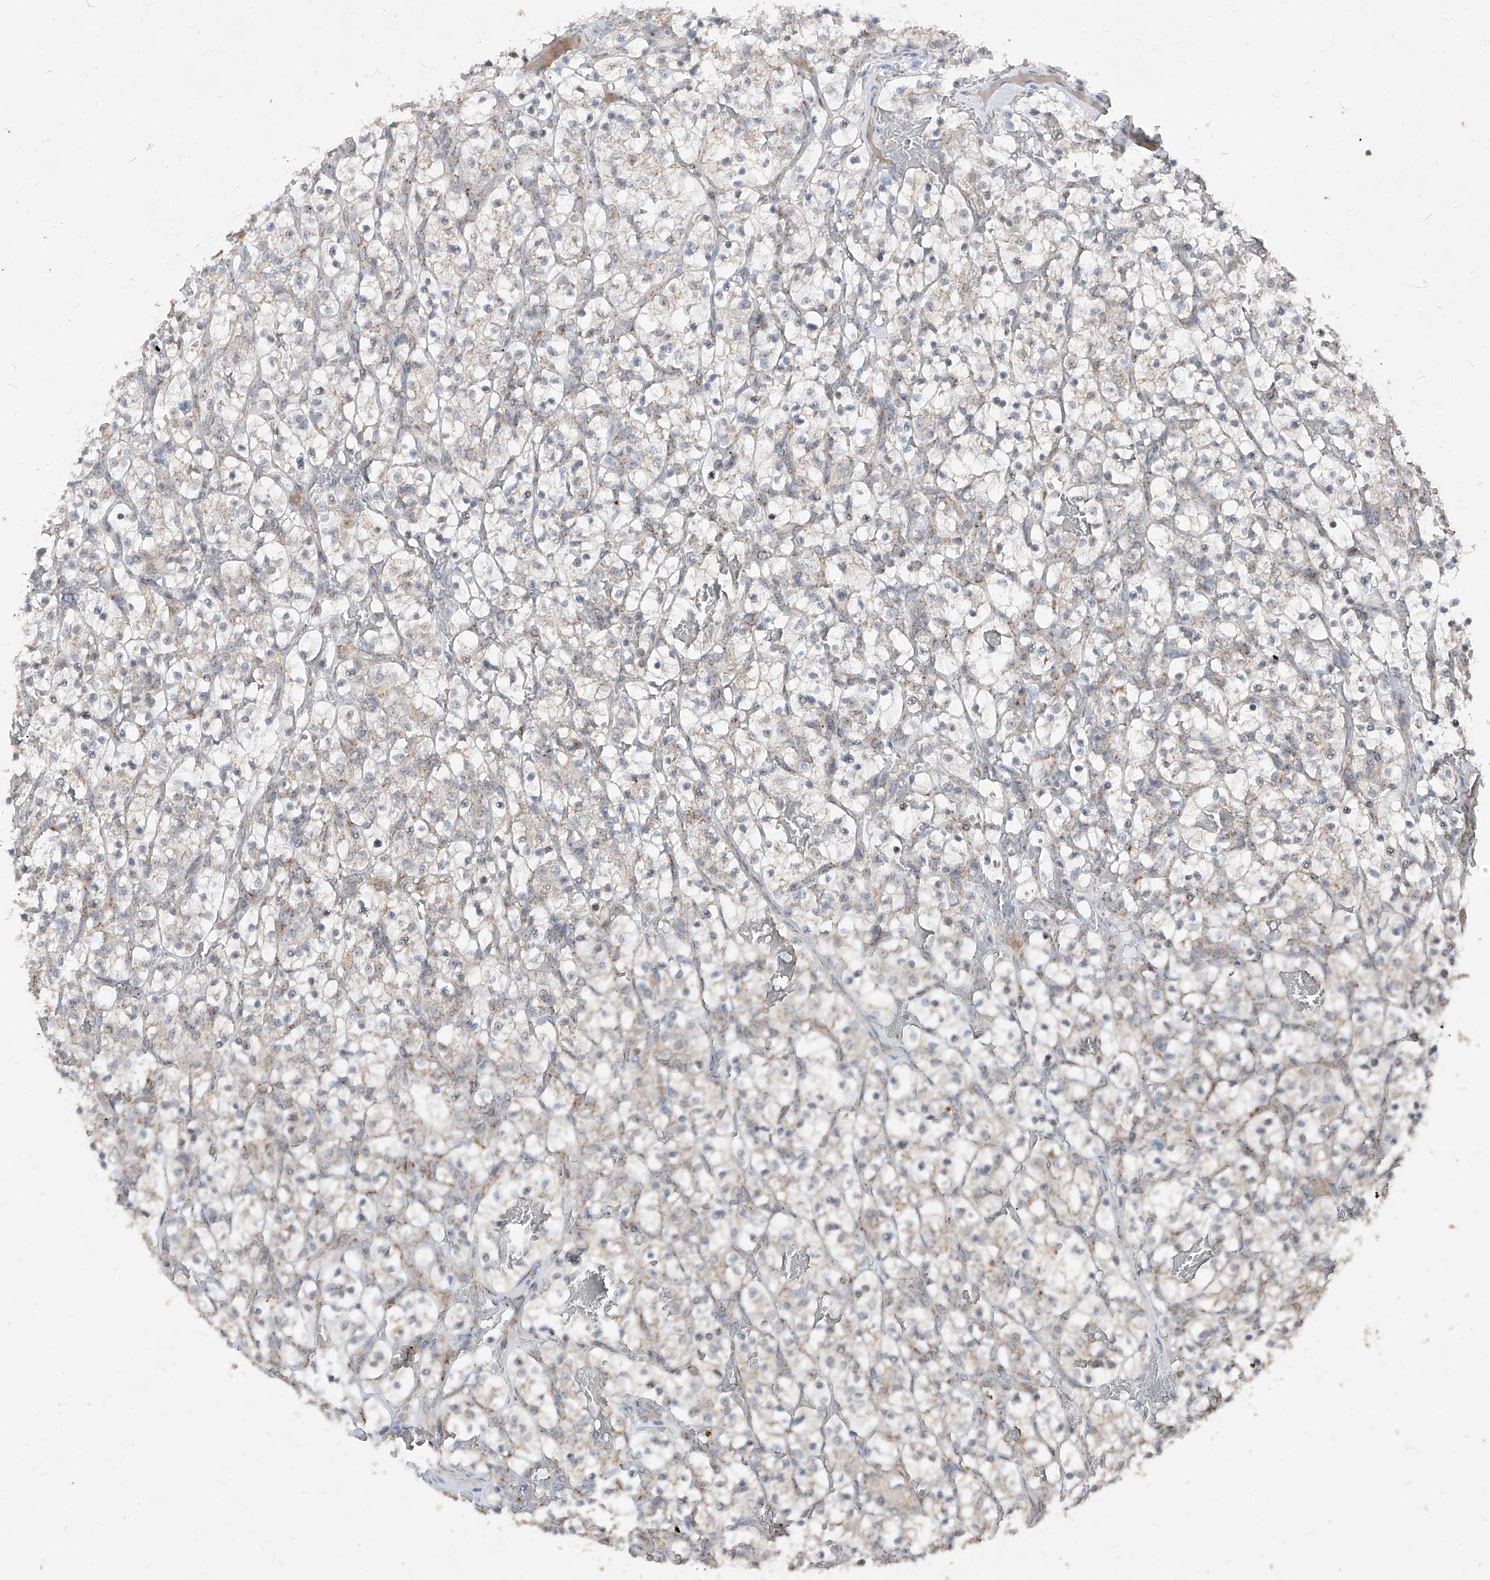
{"staining": {"intensity": "negative", "quantity": "none", "location": "none"}, "tissue": "renal cancer", "cell_type": "Tumor cells", "image_type": "cancer", "snomed": [{"axis": "morphology", "description": "Adenocarcinoma, NOS"}, {"axis": "topography", "description": "Kidney"}], "caption": "This is an IHC image of human adenocarcinoma (renal). There is no expression in tumor cells.", "gene": "NDUFB3", "patient": {"sex": "female", "age": 57}}